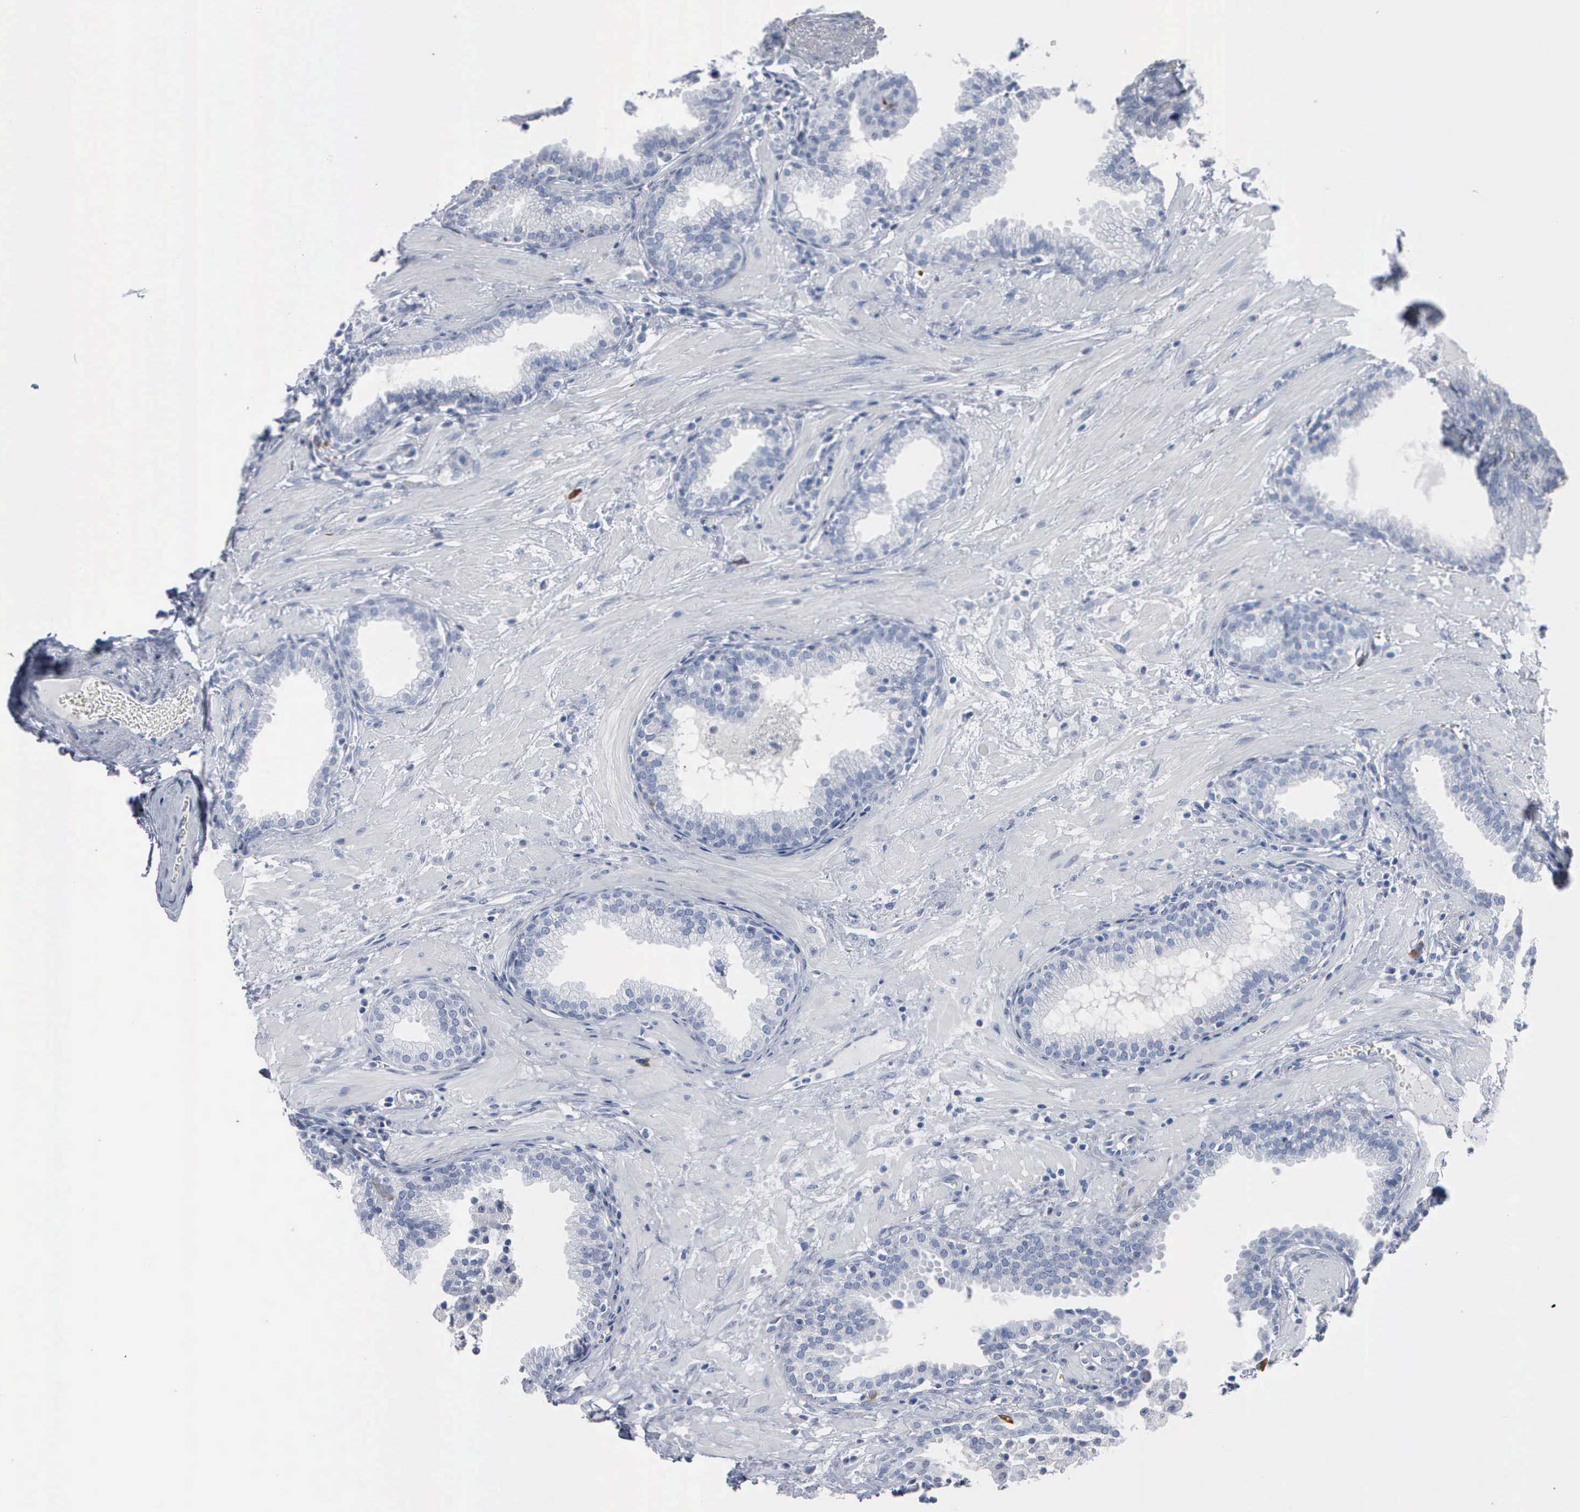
{"staining": {"intensity": "negative", "quantity": "none", "location": "none"}, "tissue": "prostate", "cell_type": "Glandular cells", "image_type": "normal", "snomed": [{"axis": "morphology", "description": "Normal tissue, NOS"}, {"axis": "topography", "description": "Prostate"}], "caption": "The photomicrograph shows no staining of glandular cells in unremarkable prostate.", "gene": "CCNB1", "patient": {"sex": "male", "age": 64}}